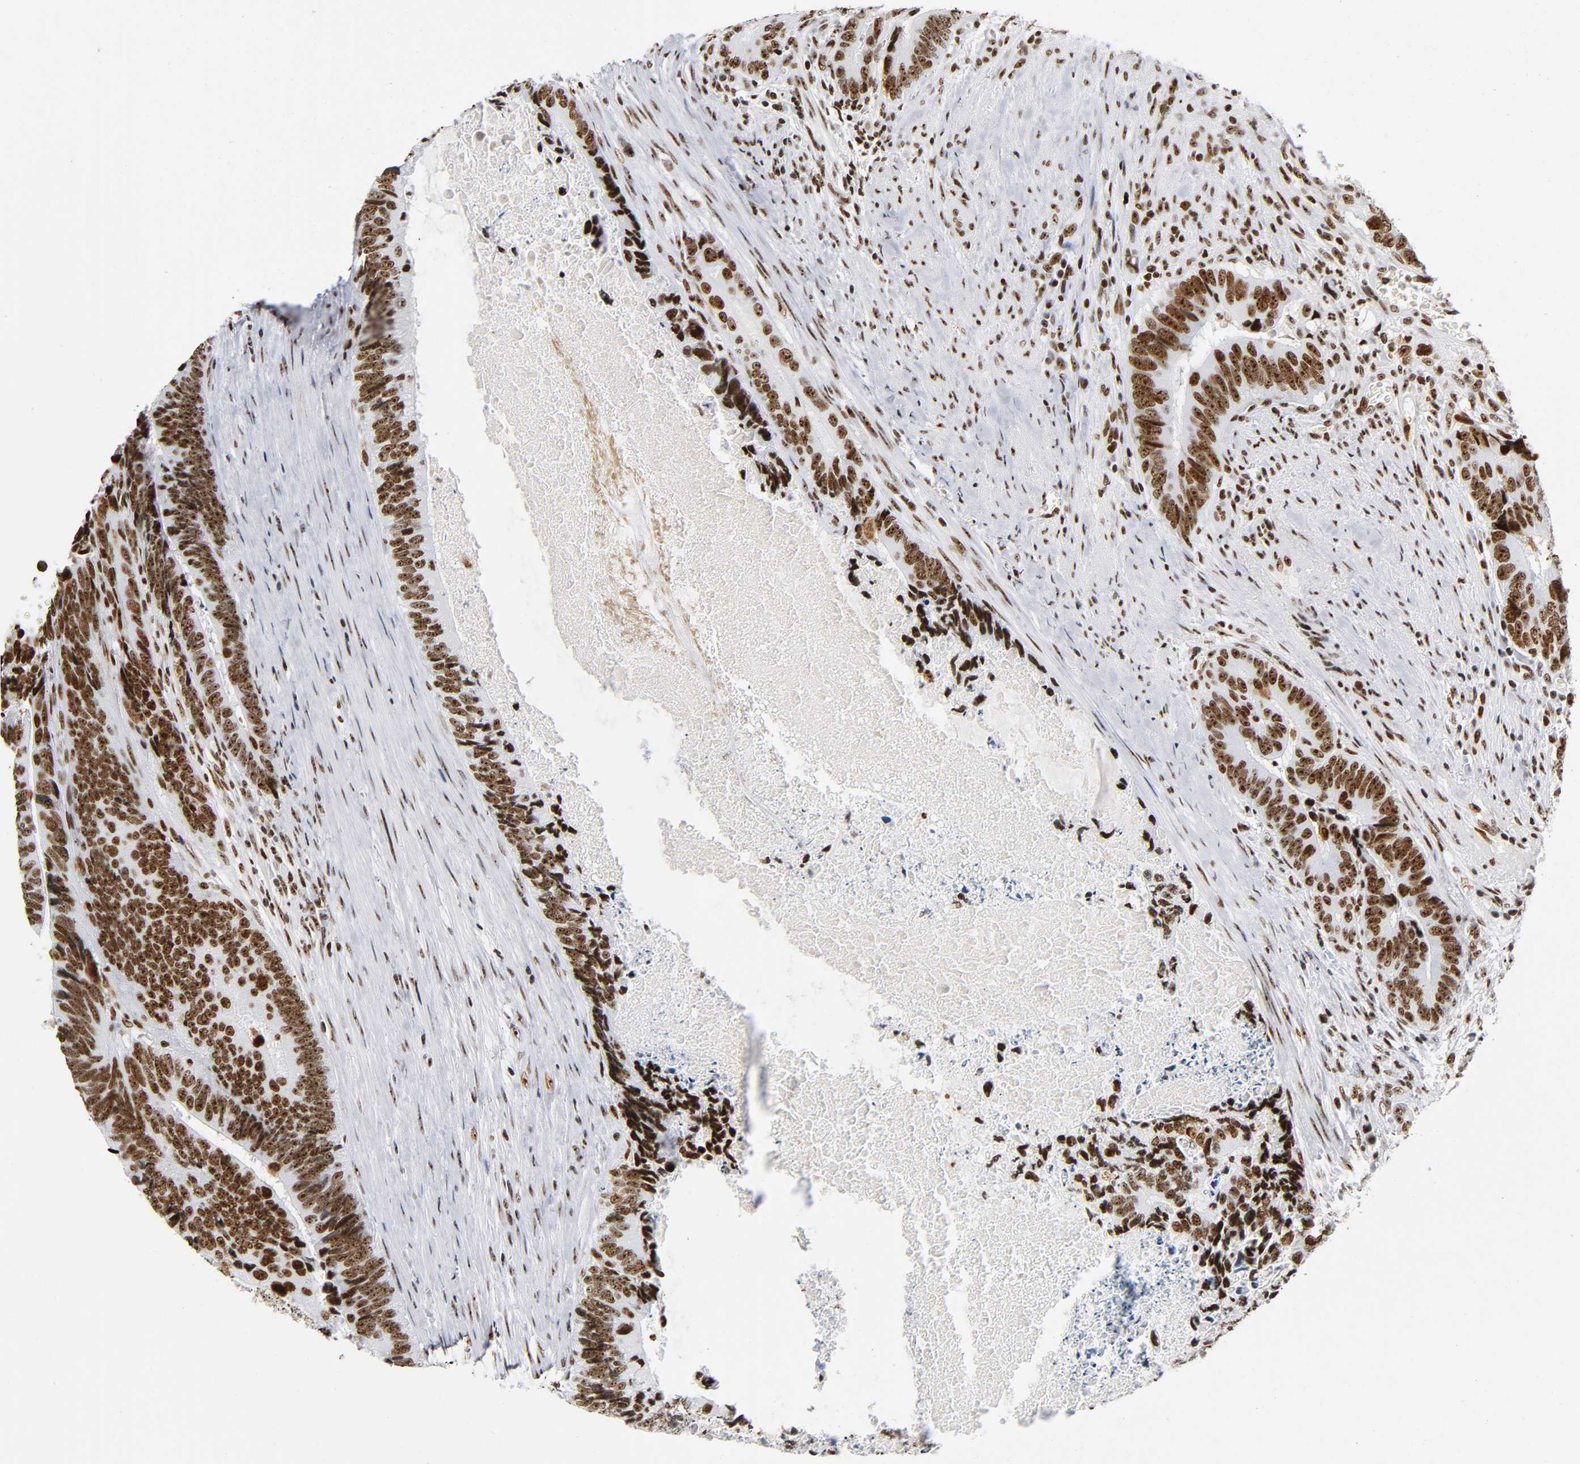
{"staining": {"intensity": "strong", "quantity": ">75%", "location": "nuclear"}, "tissue": "colorectal cancer", "cell_type": "Tumor cells", "image_type": "cancer", "snomed": [{"axis": "morphology", "description": "Adenocarcinoma, NOS"}, {"axis": "topography", "description": "Colon"}], "caption": "Immunohistochemistry micrograph of neoplastic tissue: human colorectal cancer stained using immunohistochemistry demonstrates high levels of strong protein expression localized specifically in the nuclear of tumor cells, appearing as a nuclear brown color.", "gene": "UBTF", "patient": {"sex": "male", "age": 72}}